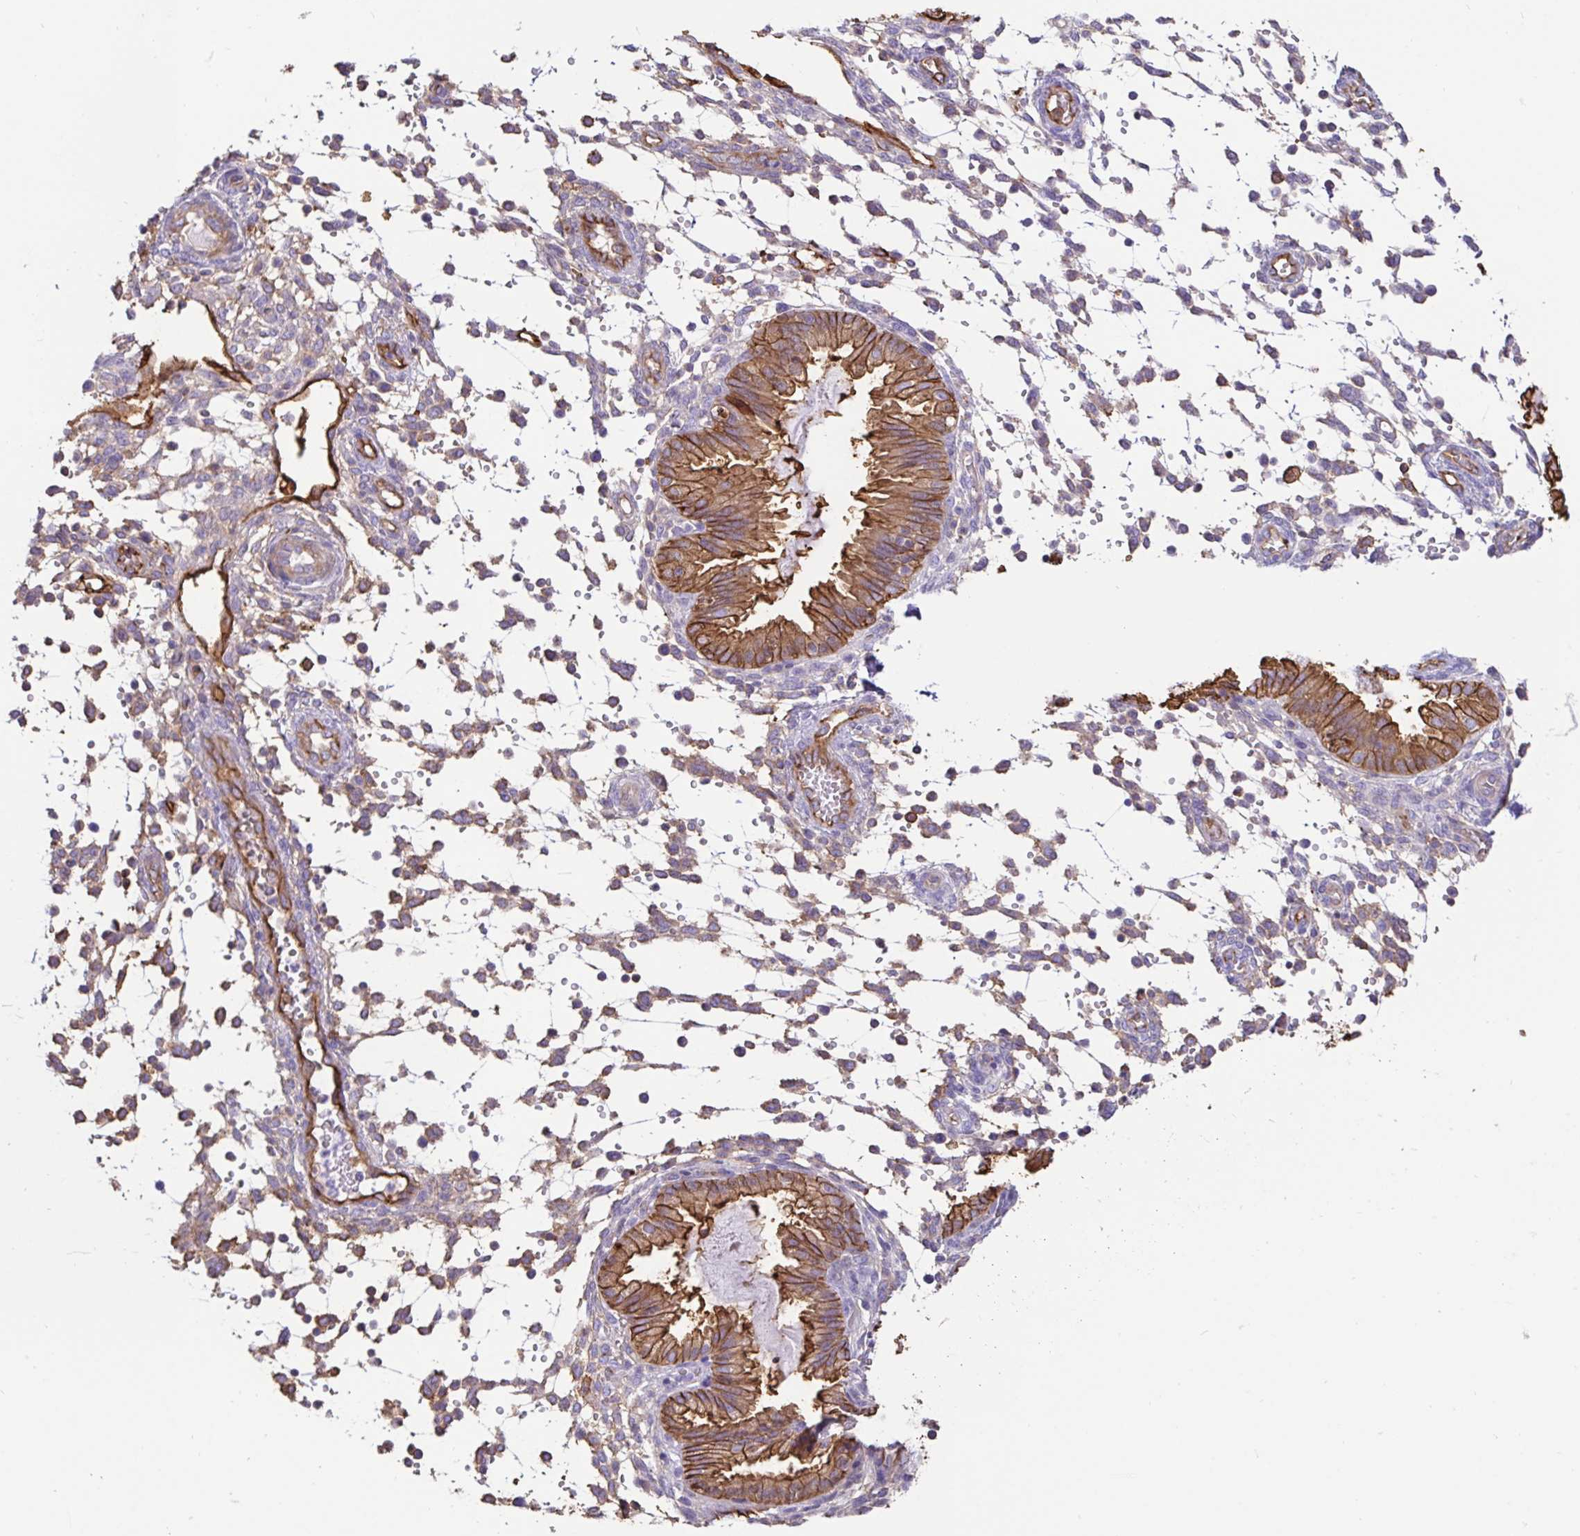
{"staining": {"intensity": "negative", "quantity": "none", "location": "none"}, "tissue": "endometrium", "cell_type": "Cells in endometrial stroma", "image_type": "normal", "snomed": [{"axis": "morphology", "description": "Normal tissue, NOS"}, {"axis": "topography", "description": "Endometrium"}], "caption": "This is an IHC histopathology image of benign human endometrium. There is no positivity in cells in endometrial stroma.", "gene": "ANXA2", "patient": {"sex": "female", "age": 33}}